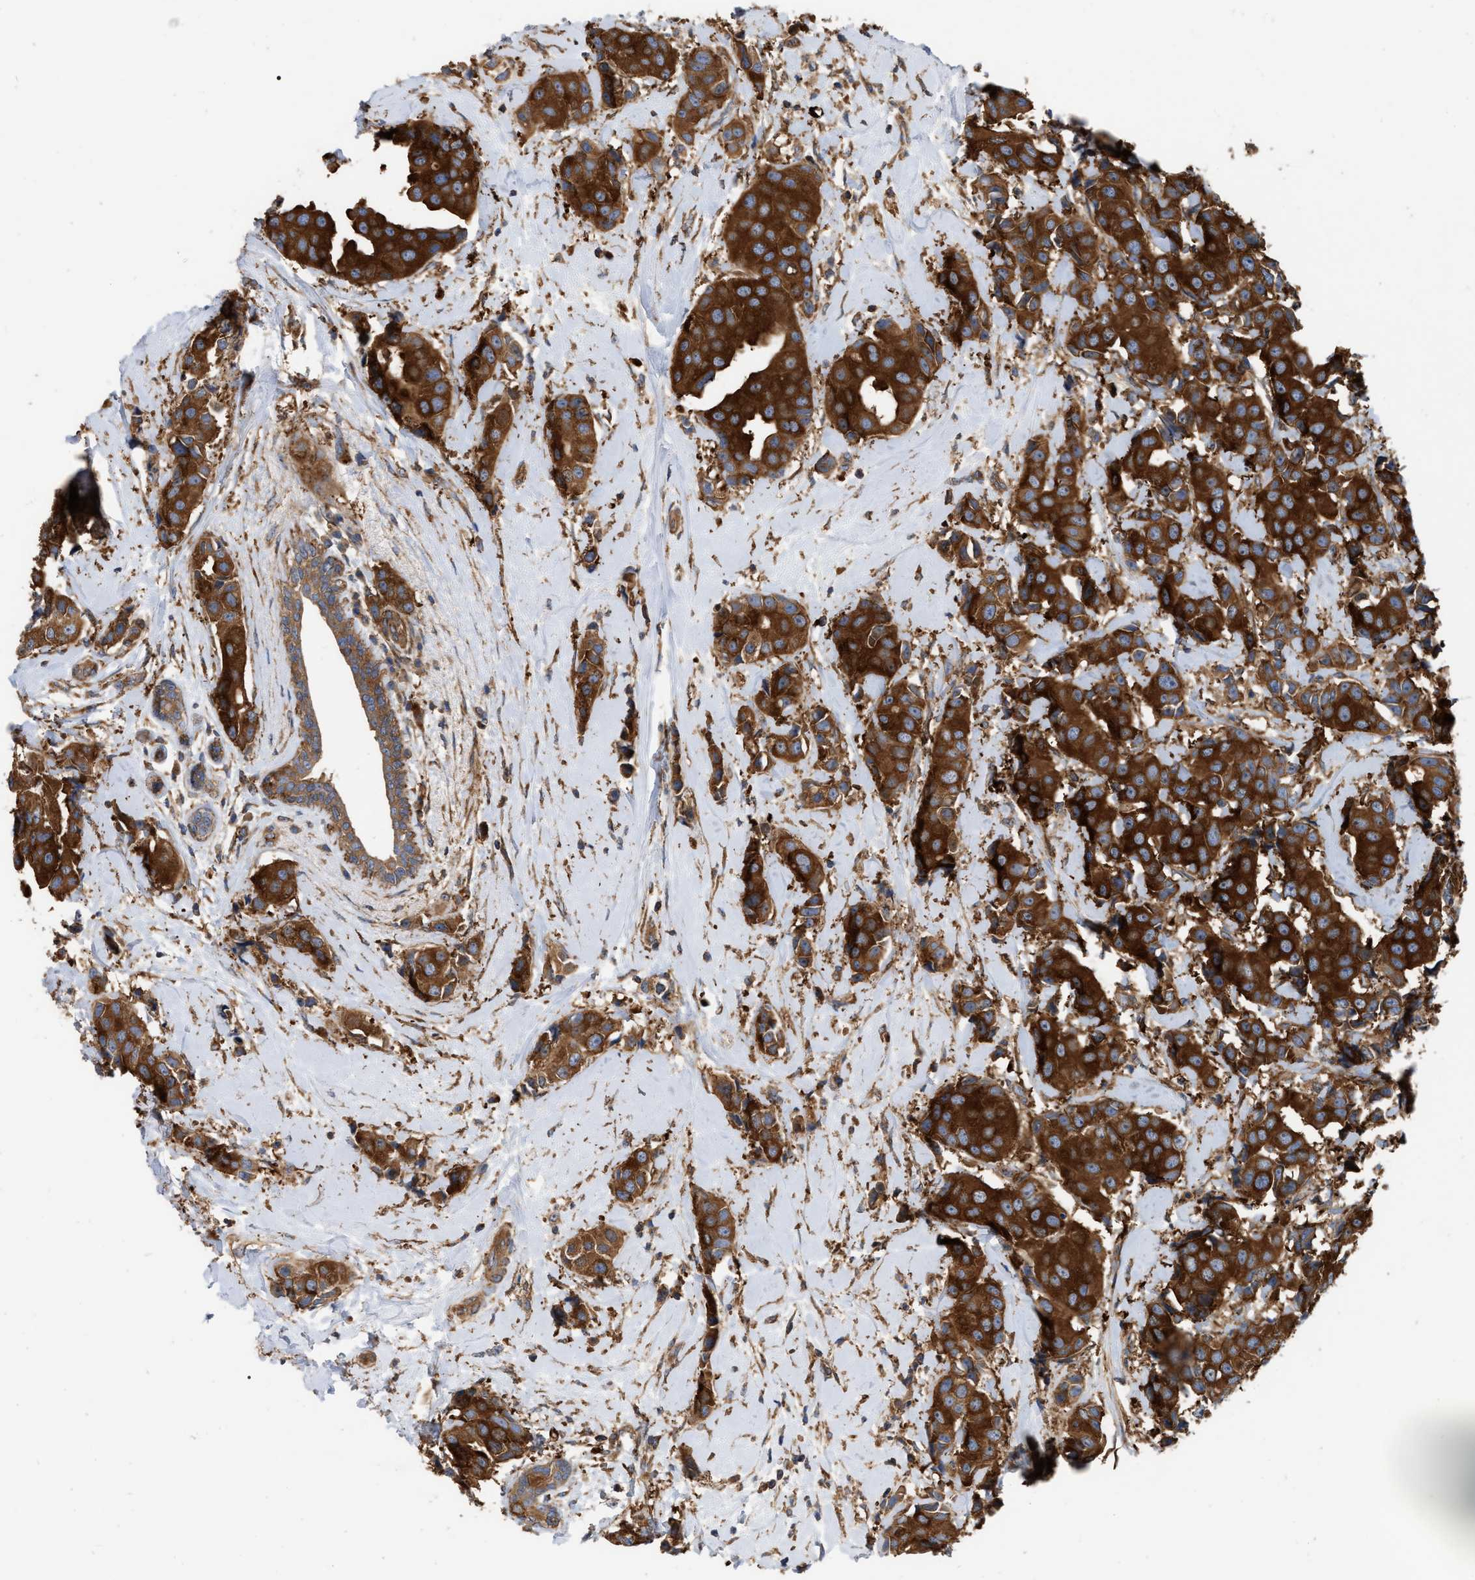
{"staining": {"intensity": "strong", "quantity": ">75%", "location": "cytoplasmic/membranous"}, "tissue": "breast cancer", "cell_type": "Tumor cells", "image_type": "cancer", "snomed": [{"axis": "morphology", "description": "Normal tissue, NOS"}, {"axis": "morphology", "description": "Duct carcinoma"}, {"axis": "topography", "description": "Breast"}], "caption": "A brown stain highlights strong cytoplasmic/membranous staining of a protein in breast cancer (invasive ductal carcinoma) tumor cells.", "gene": "RABEP1", "patient": {"sex": "female", "age": 39}}